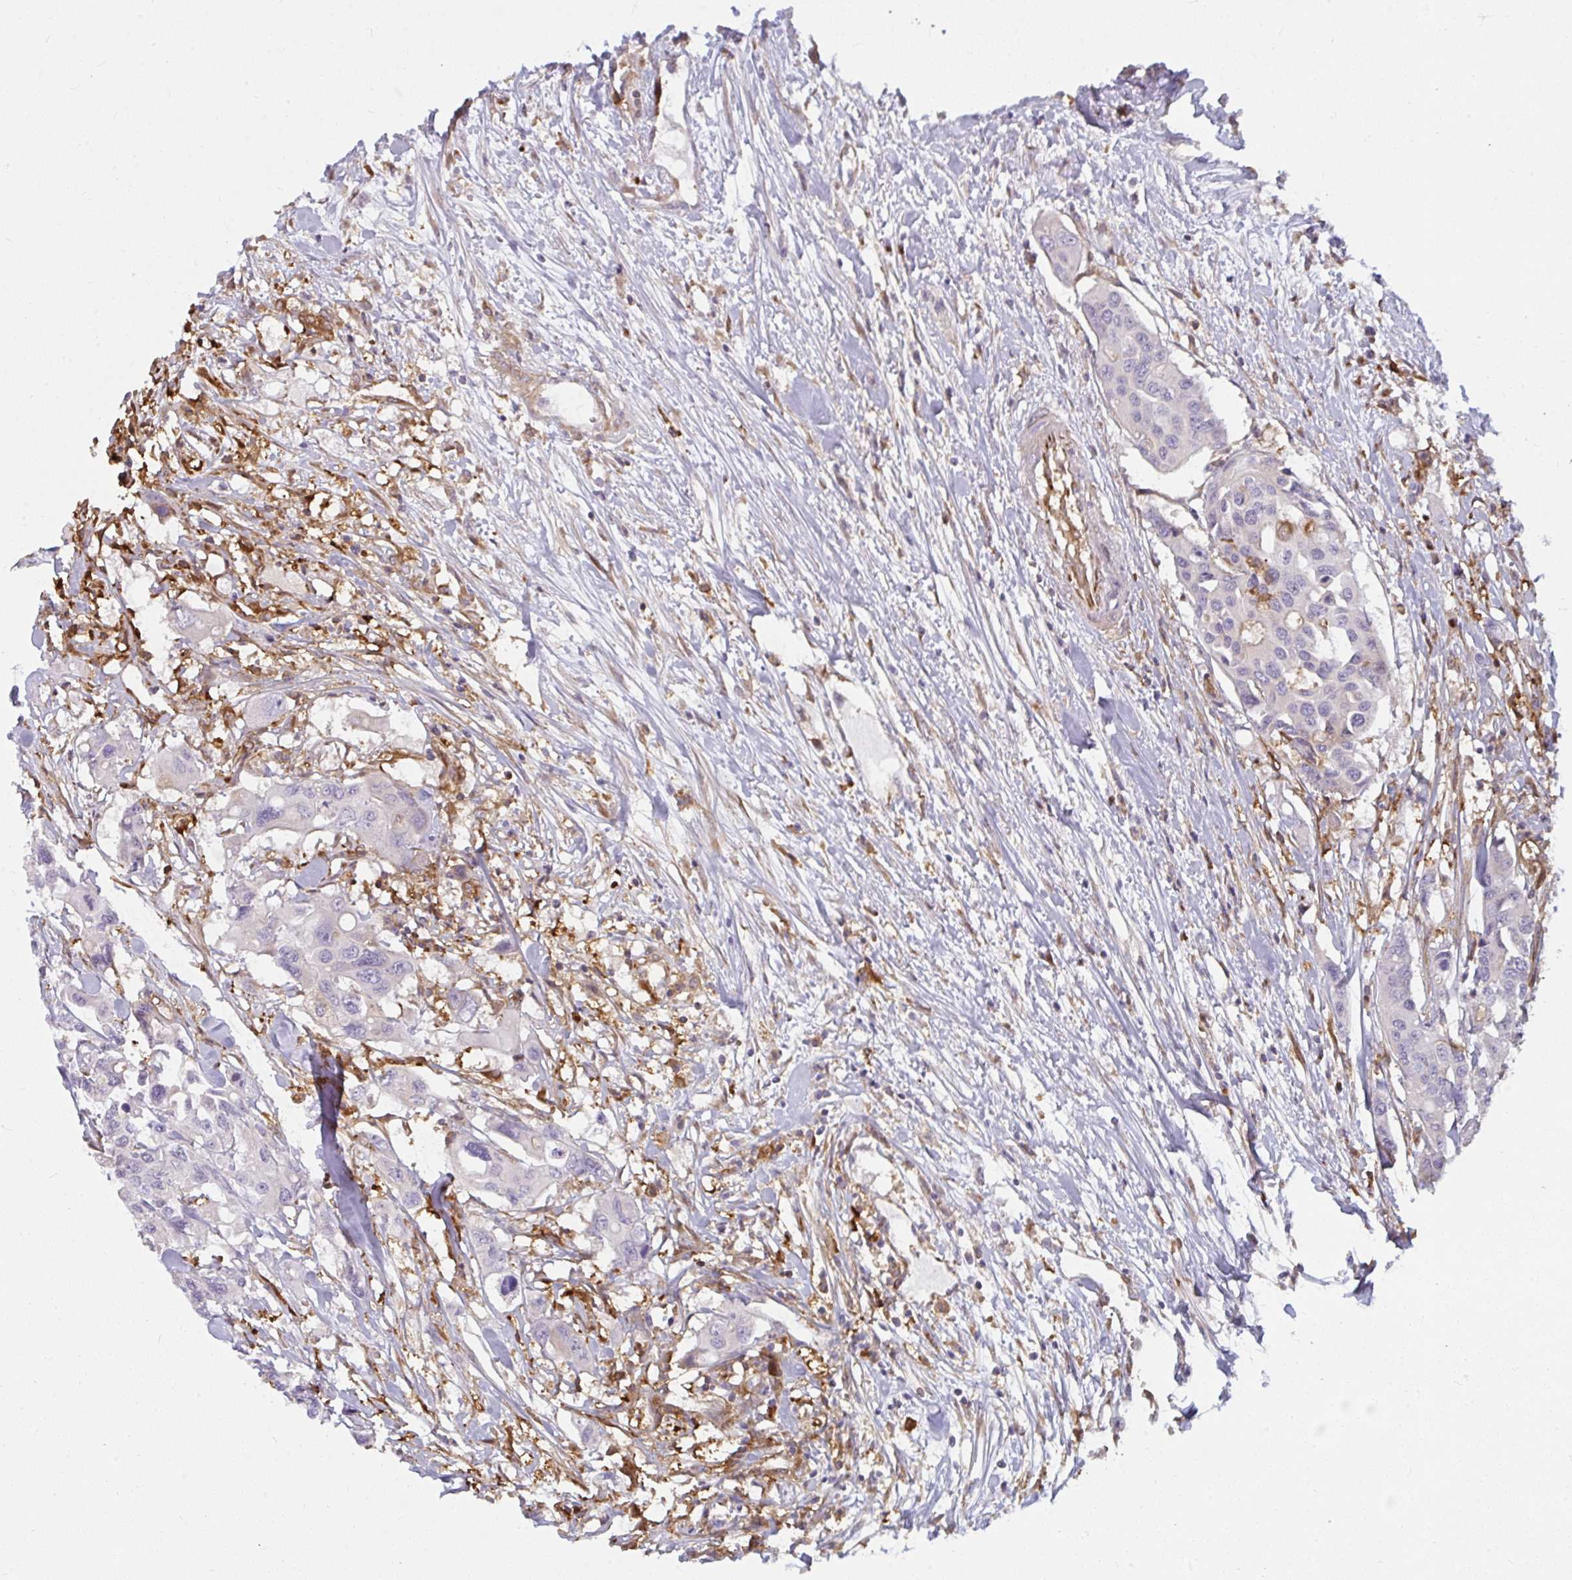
{"staining": {"intensity": "negative", "quantity": "none", "location": "none"}, "tissue": "colorectal cancer", "cell_type": "Tumor cells", "image_type": "cancer", "snomed": [{"axis": "morphology", "description": "Adenocarcinoma, NOS"}, {"axis": "topography", "description": "Colon"}], "caption": "The histopathology image displays no staining of tumor cells in colorectal cancer.", "gene": "IFIT3", "patient": {"sex": "male", "age": 77}}